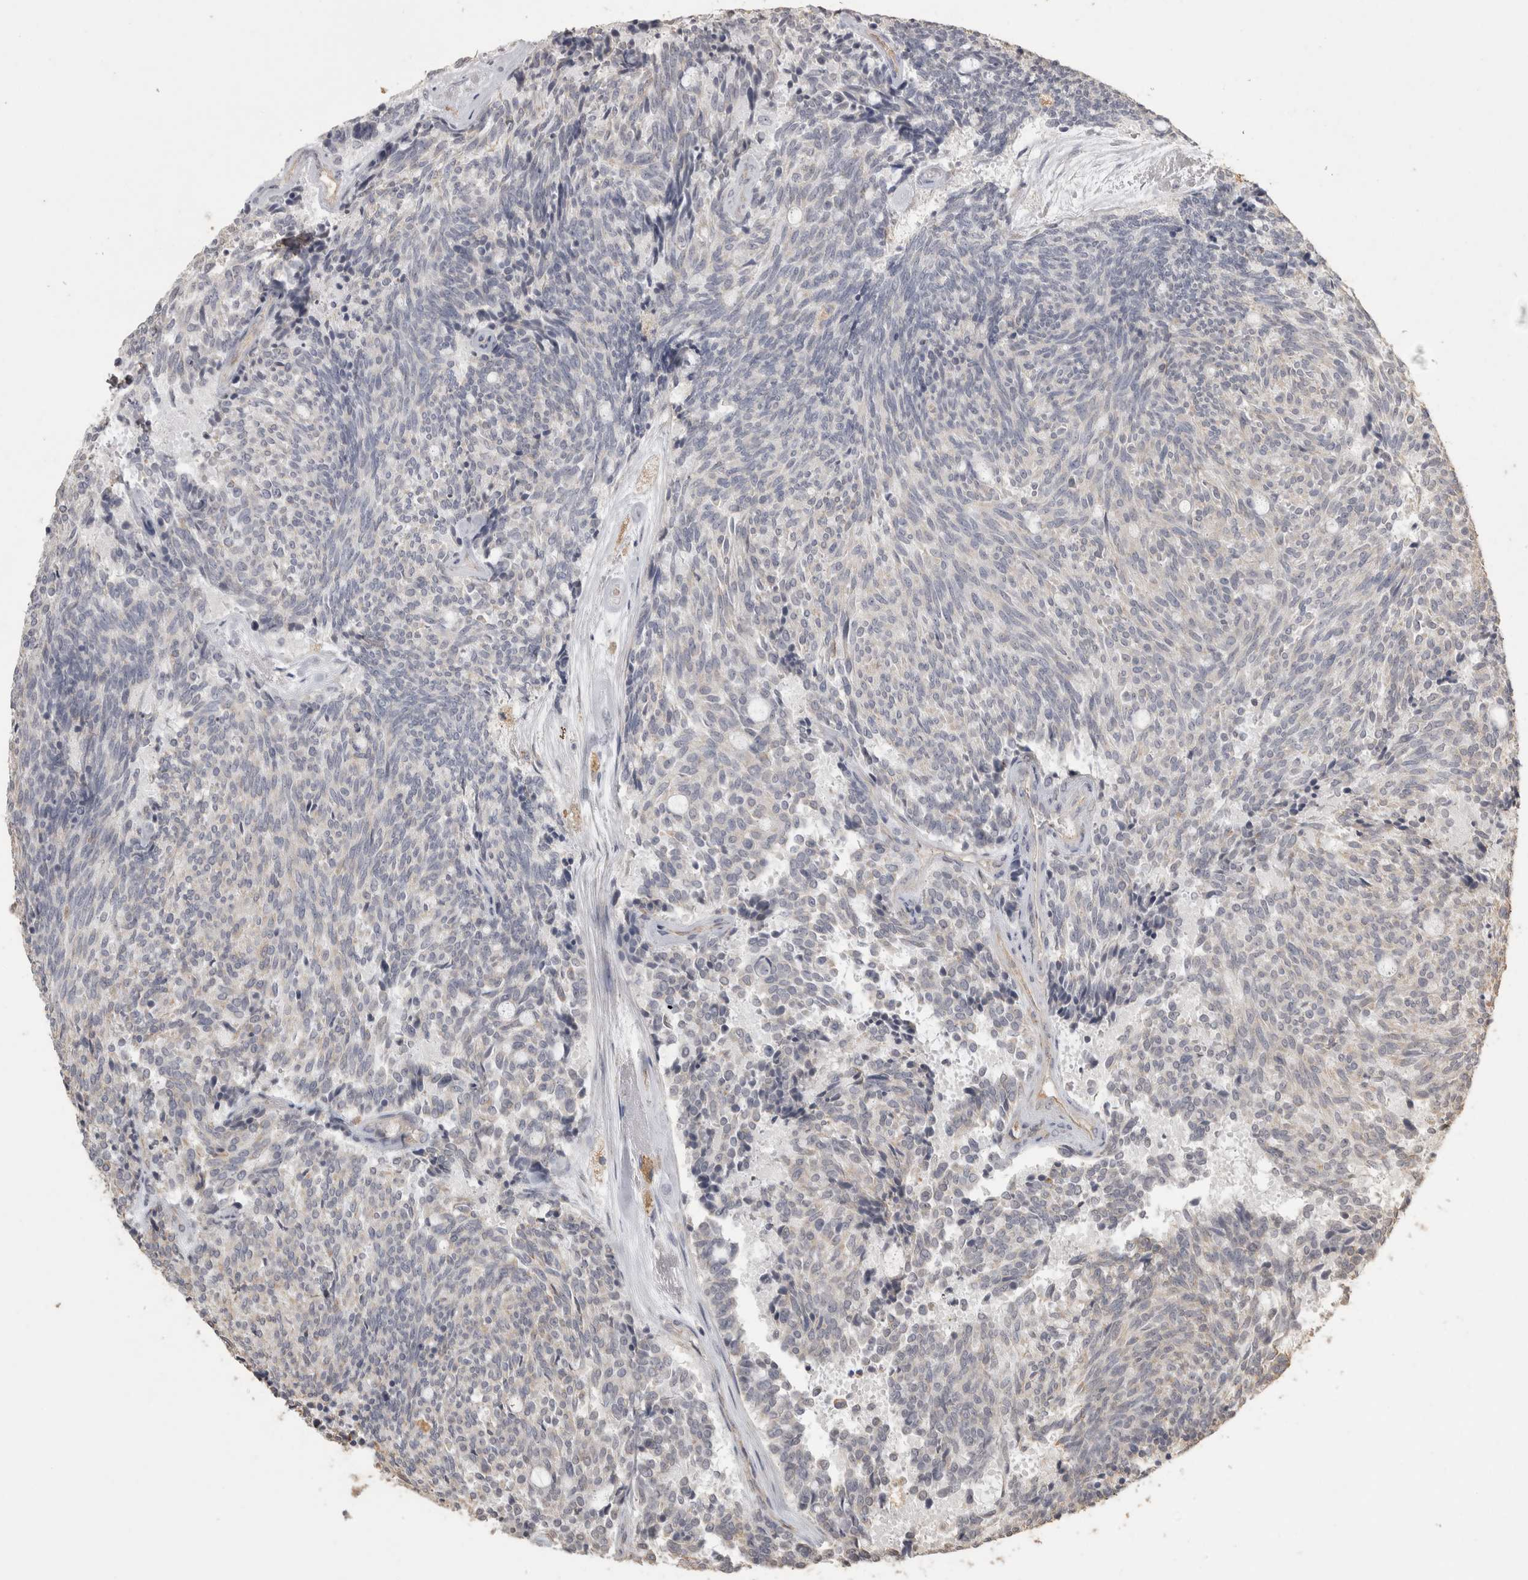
{"staining": {"intensity": "negative", "quantity": "none", "location": "none"}, "tissue": "carcinoid", "cell_type": "Tumor cells", "image_type": "cancer", "snomed": [{"axis": "morphology", "description": "Carcinoid, malignant, NOS"}, {"axis": "topography", "description": "Pancreas"}], "caption": "Immunohistochemistry of carcinoid (malignant) shows no staining in tumor cells.", "gene": "REPS2", "patient": {"sex": "female", "age": 54}}